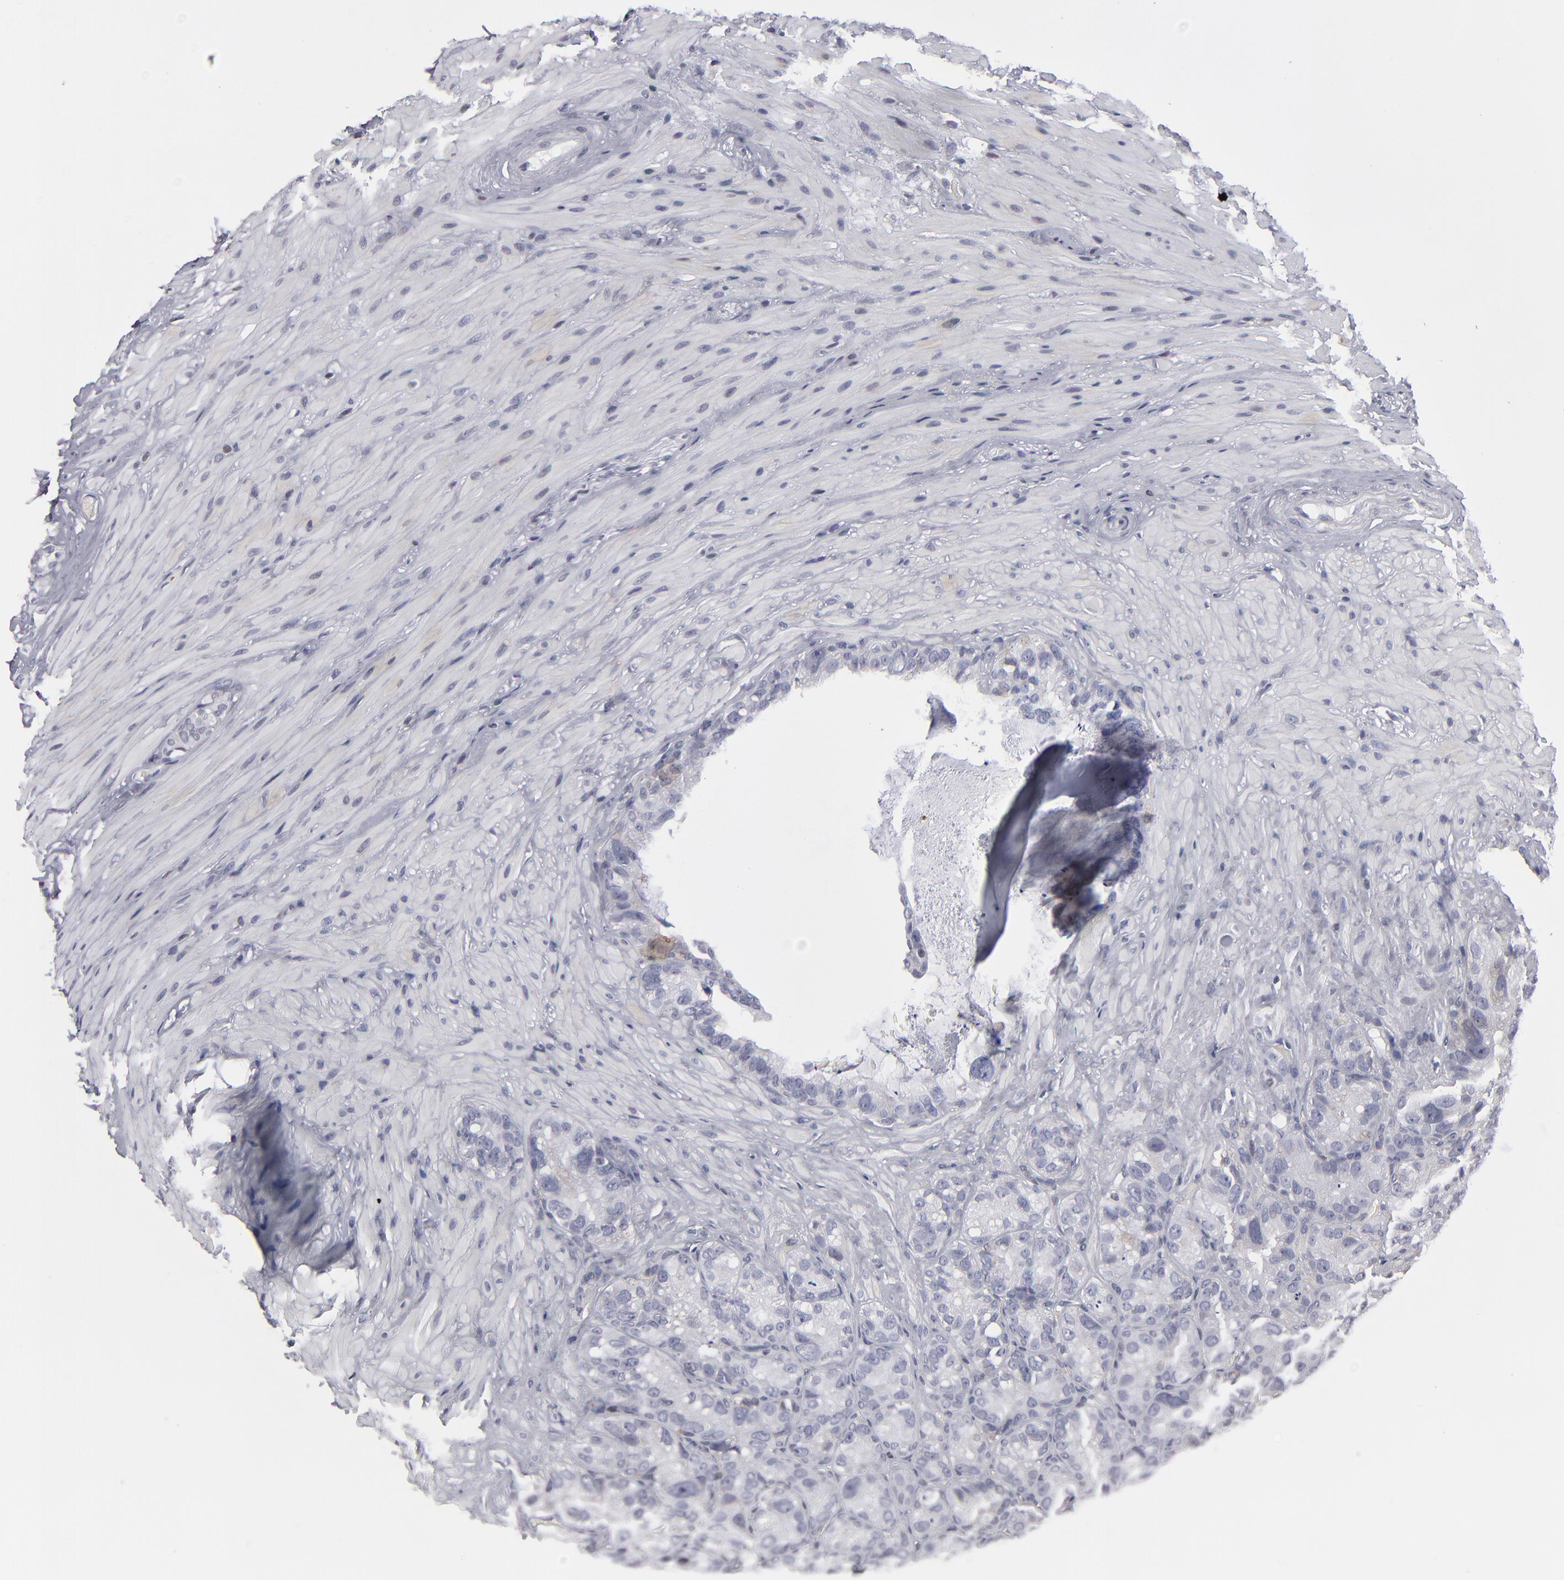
{"staining": {"intensity": "negative", "quantity": "none", "location": "none"}, "tissue": "seminal vesicle", "cell_type": "Glandular cells", "image_type": "normal", "snomed": [{"axis": "morphology", "description": "Normal tissue, NOS"}, {"axis": "topography", "description": "Seminal veicle"}], "caption": "Image shows no protein positivity in glandular cells of unremarkable seminal vesicle. (Immunohistochemistry (ihc), brightfield microscopy, high magnification).", "gene": "ODF2", "patient": {"sex": "male", "age": 63}}